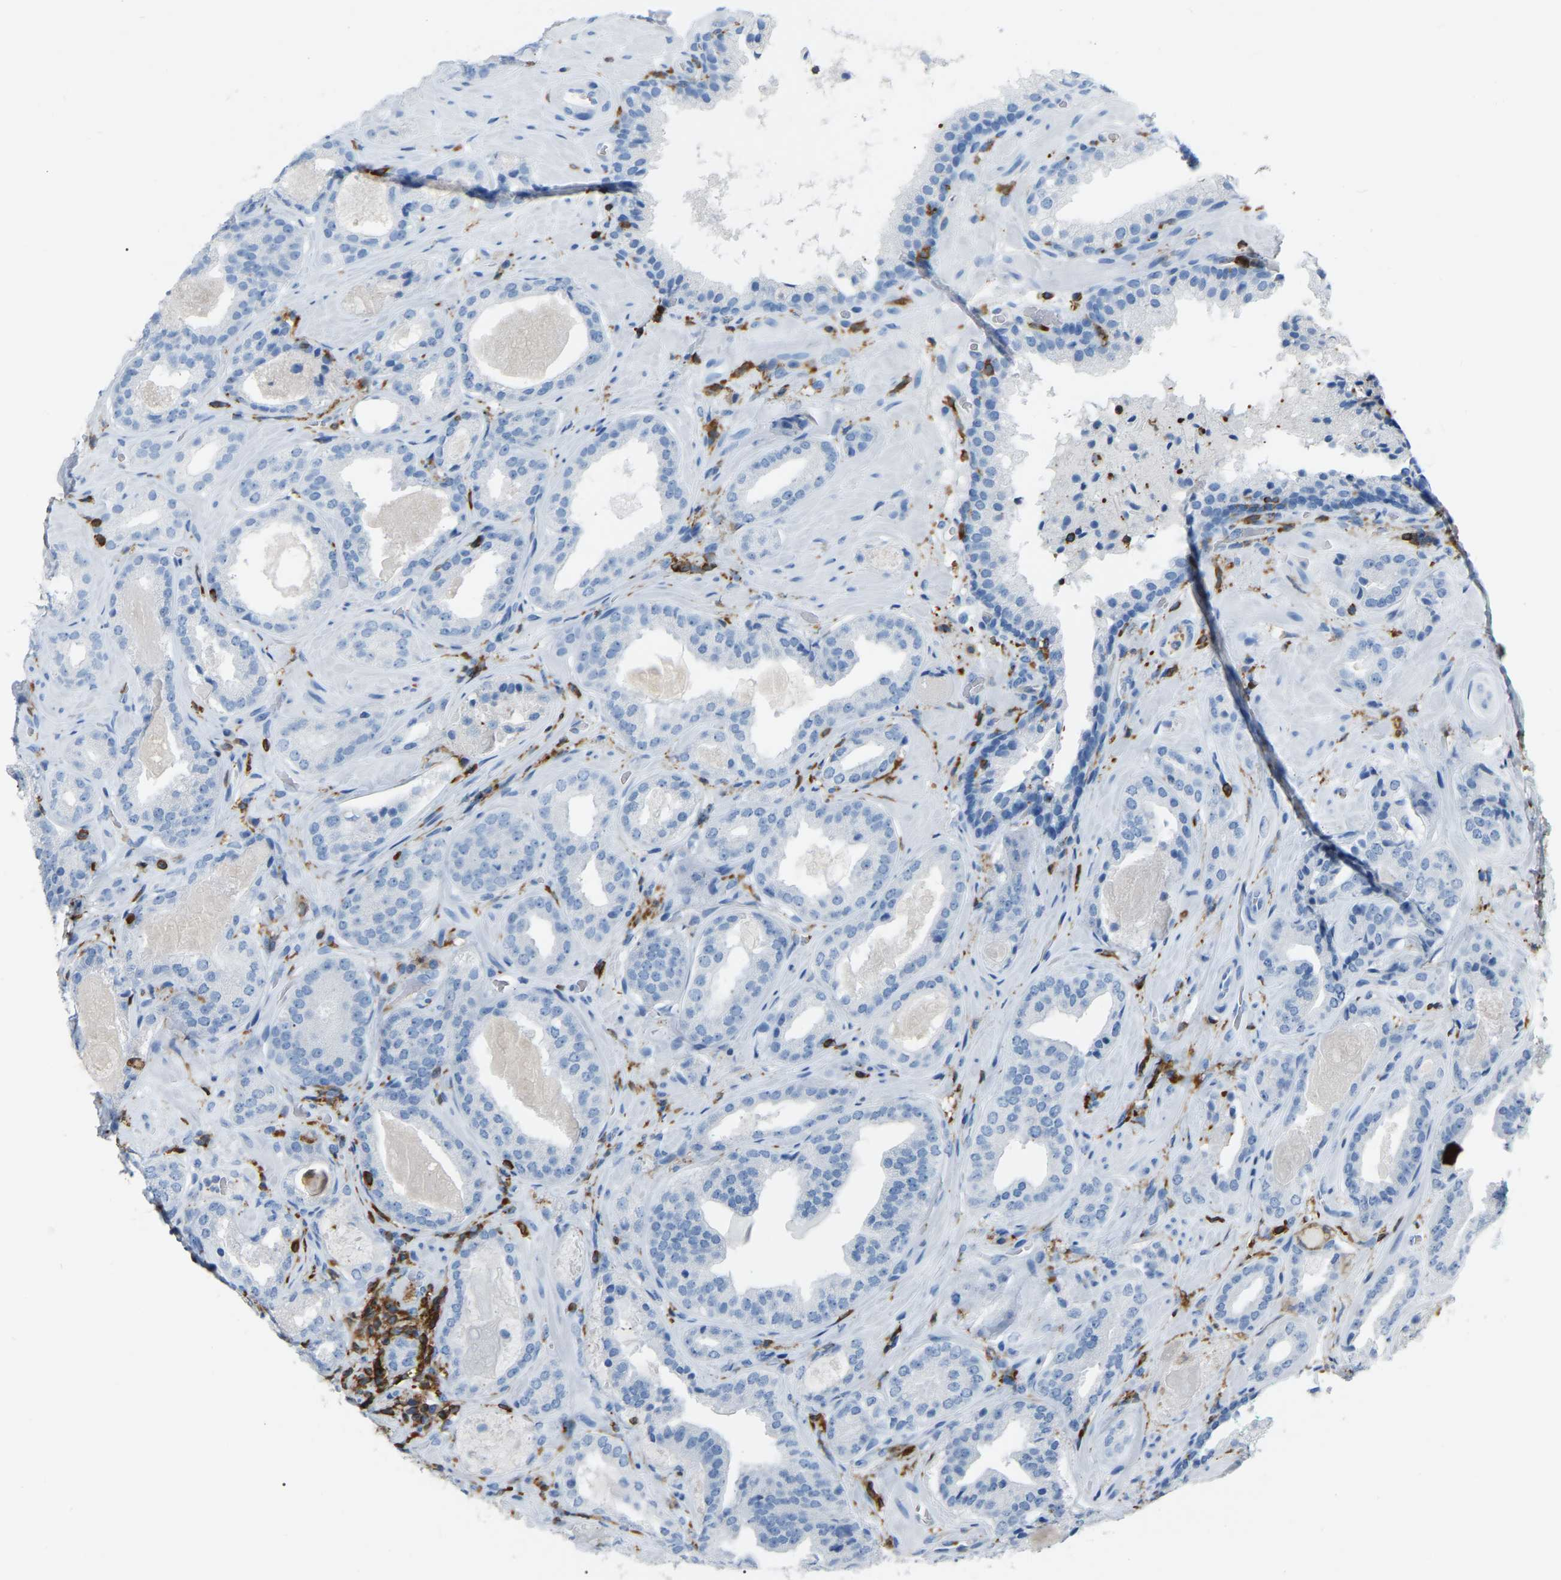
{"staining": {"intensity": "negative", "quantity": "none", "location": "none"}, "tissue": "prostate cancer", "cell_type": "Tumor cells", "image_type": "cancer", "snomed": [{"axis": "morphology", "description": "Adenocarcinoma, Low grade"}, {"axis": "topography", "description": "Prostate"}], "caption": "The IHC image has no significant expression in tumor cells of prostate cancer (adenocarcinoma (low-grade)) tissue.", "gene": "ARHGAP45", "patient": {"sex": "male", "age": 71}}